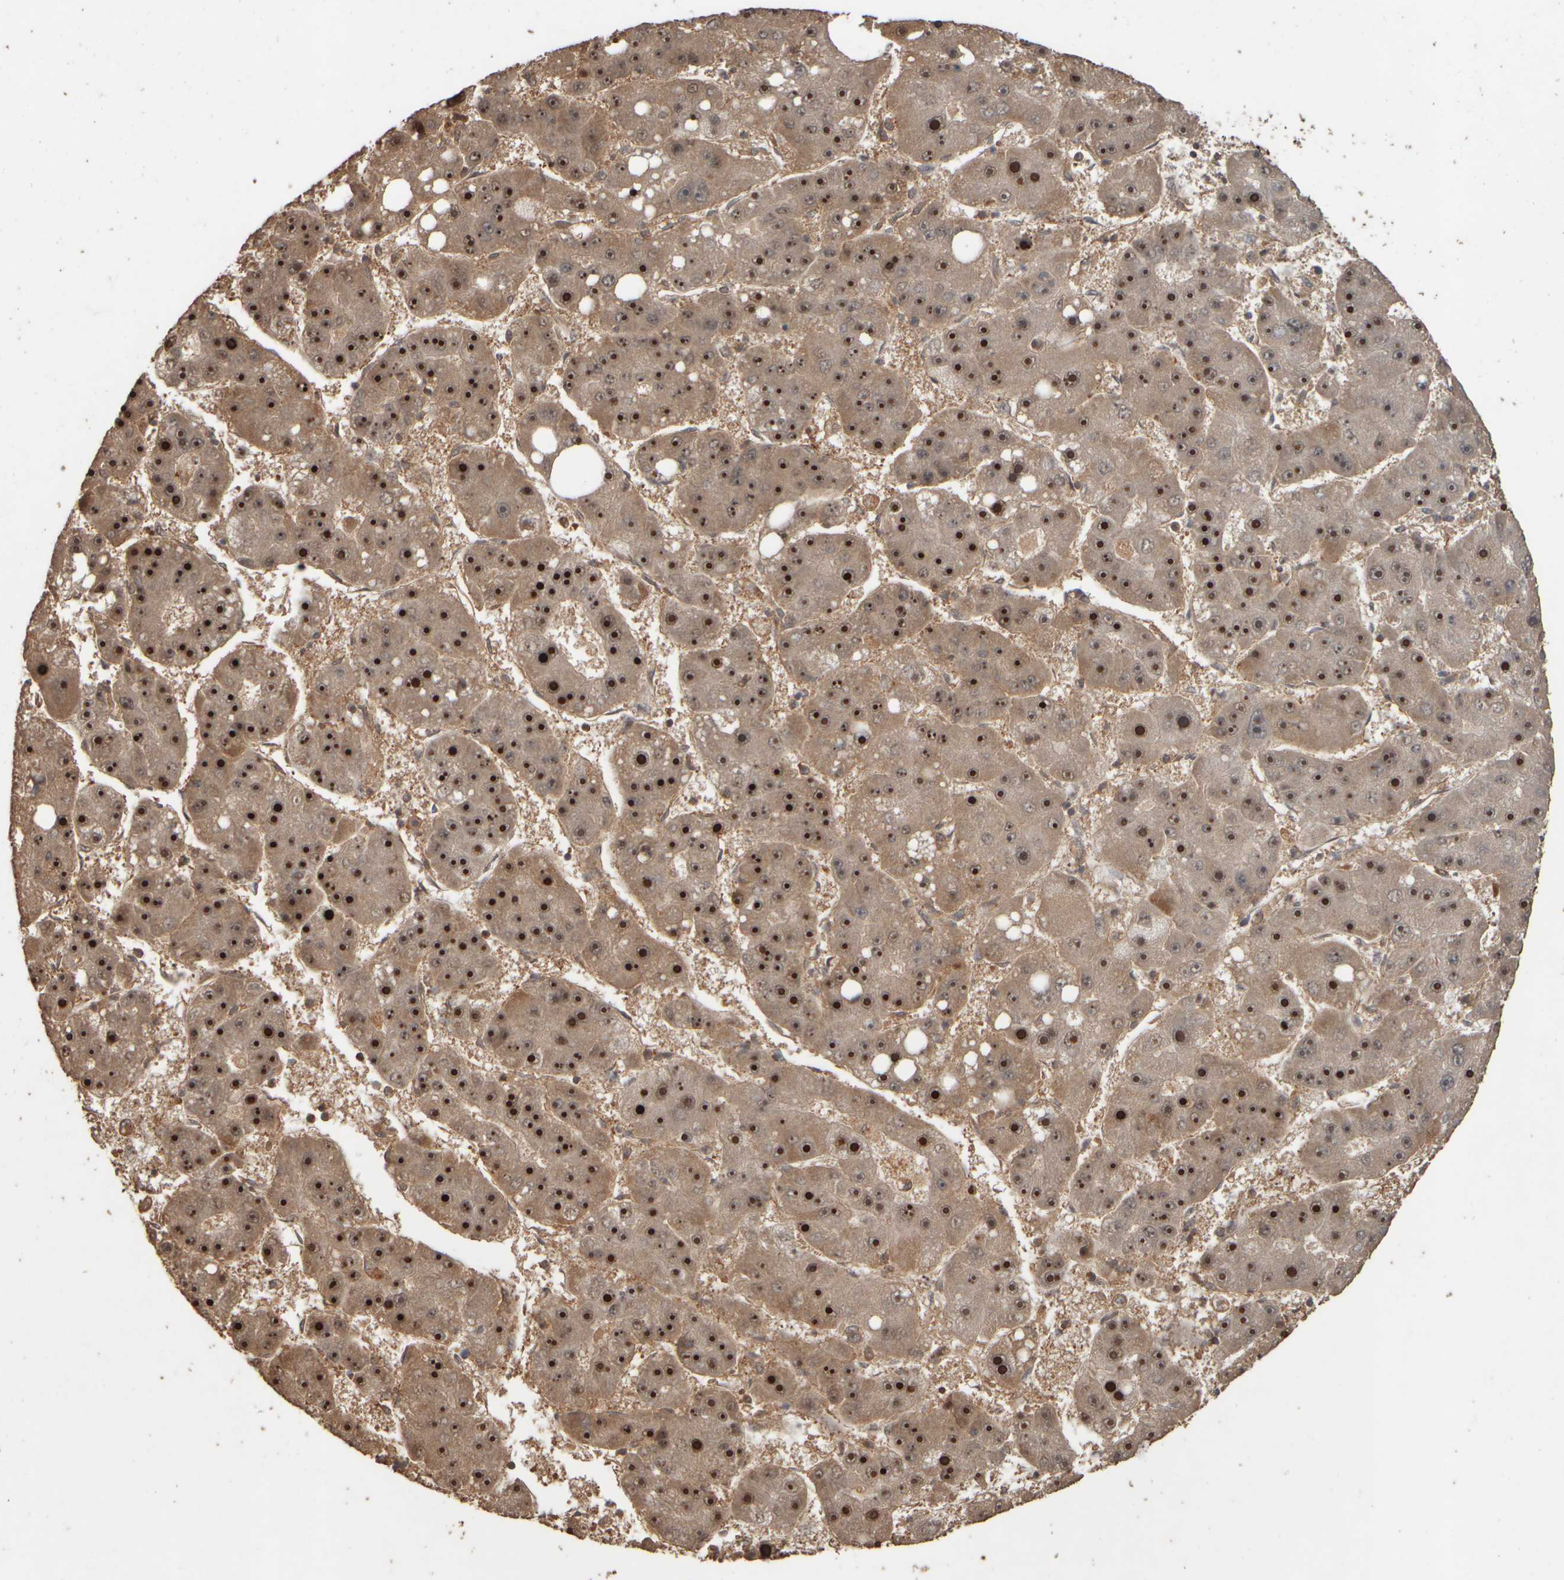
{"staining": {"intensity": "strong", "quantity": ">75%", "location": "cytoplasmic/membranous,nuclear"}, "tissue": "liver cancer", "cell_type": "Tumor cells", "image_type": "cancer", "snomed": [{"axis": "morphology", "description": "Carcinoma, Hepatocellular, NOS"}, {"axis": "topography", "description": "Liver"}], "caption": "This is an image of immunohistochemistry staining of liver cancer, which shows strong positivity in the cytoplasmic/membranous and nuclear of tumor cells.", "gene": "SPHK1", "patient": {"sex": "female", "age": 61}}